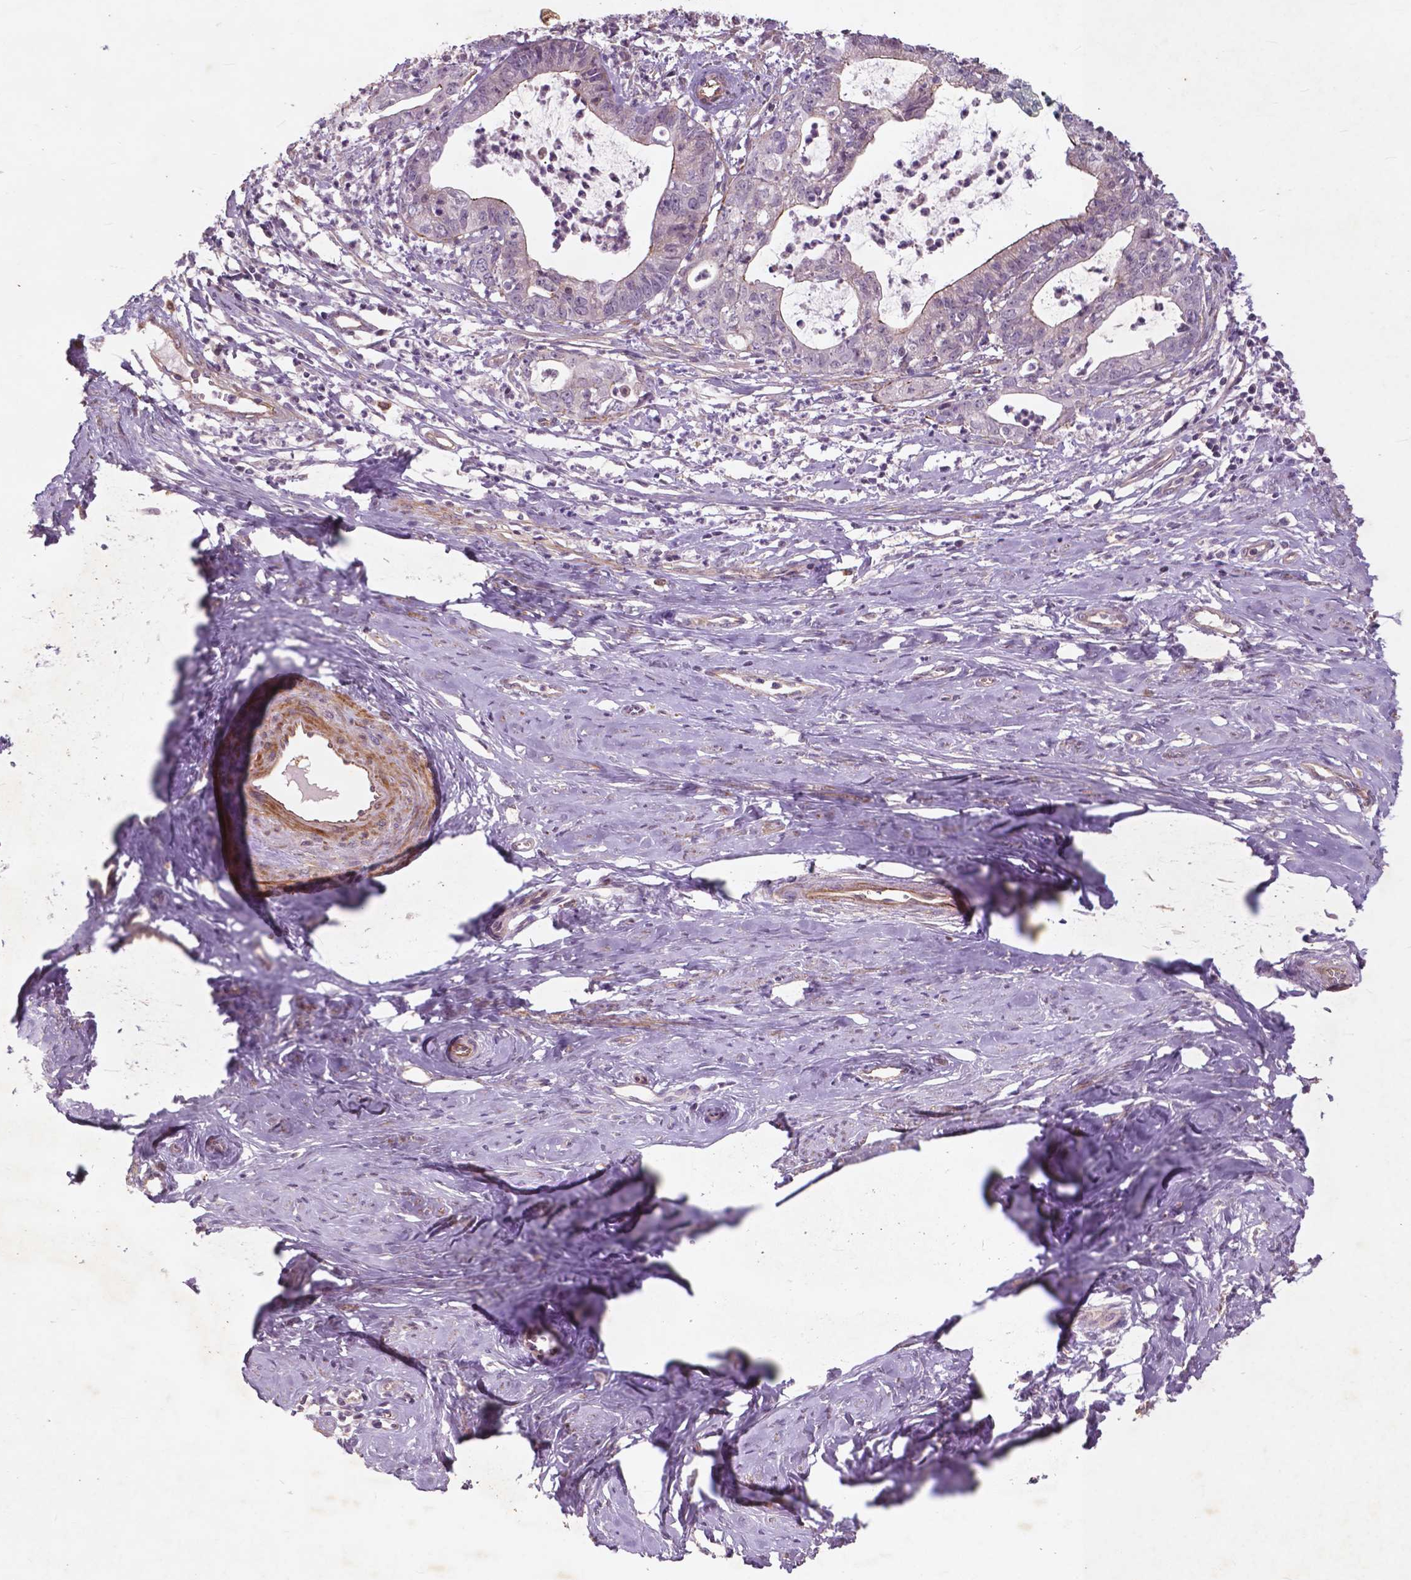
{"staining": {"intensity": "negative", "quantity": "none", "location": "none"}, "tissue": "cervical cancer", "cell_type": "Tumor cells", "image_type": "cancer", "snomed": [{"axis": "morphology", "description": "Normal tissue, NOS"}, {"axis": "morphology", "description": "Adenocarcinoma, NOS"}, {"axis": "topography", "description": "Cervix"}], "caption": "The micrograph shows no staining of tumor cells in cervical adenocarcinoma. (Brightfield microscopy of DAB (3,3'-diaminobenzidine) IHC at high magnification).", "gene": "RFPL4B", "patient": {"sex": "female", "age": 38}}